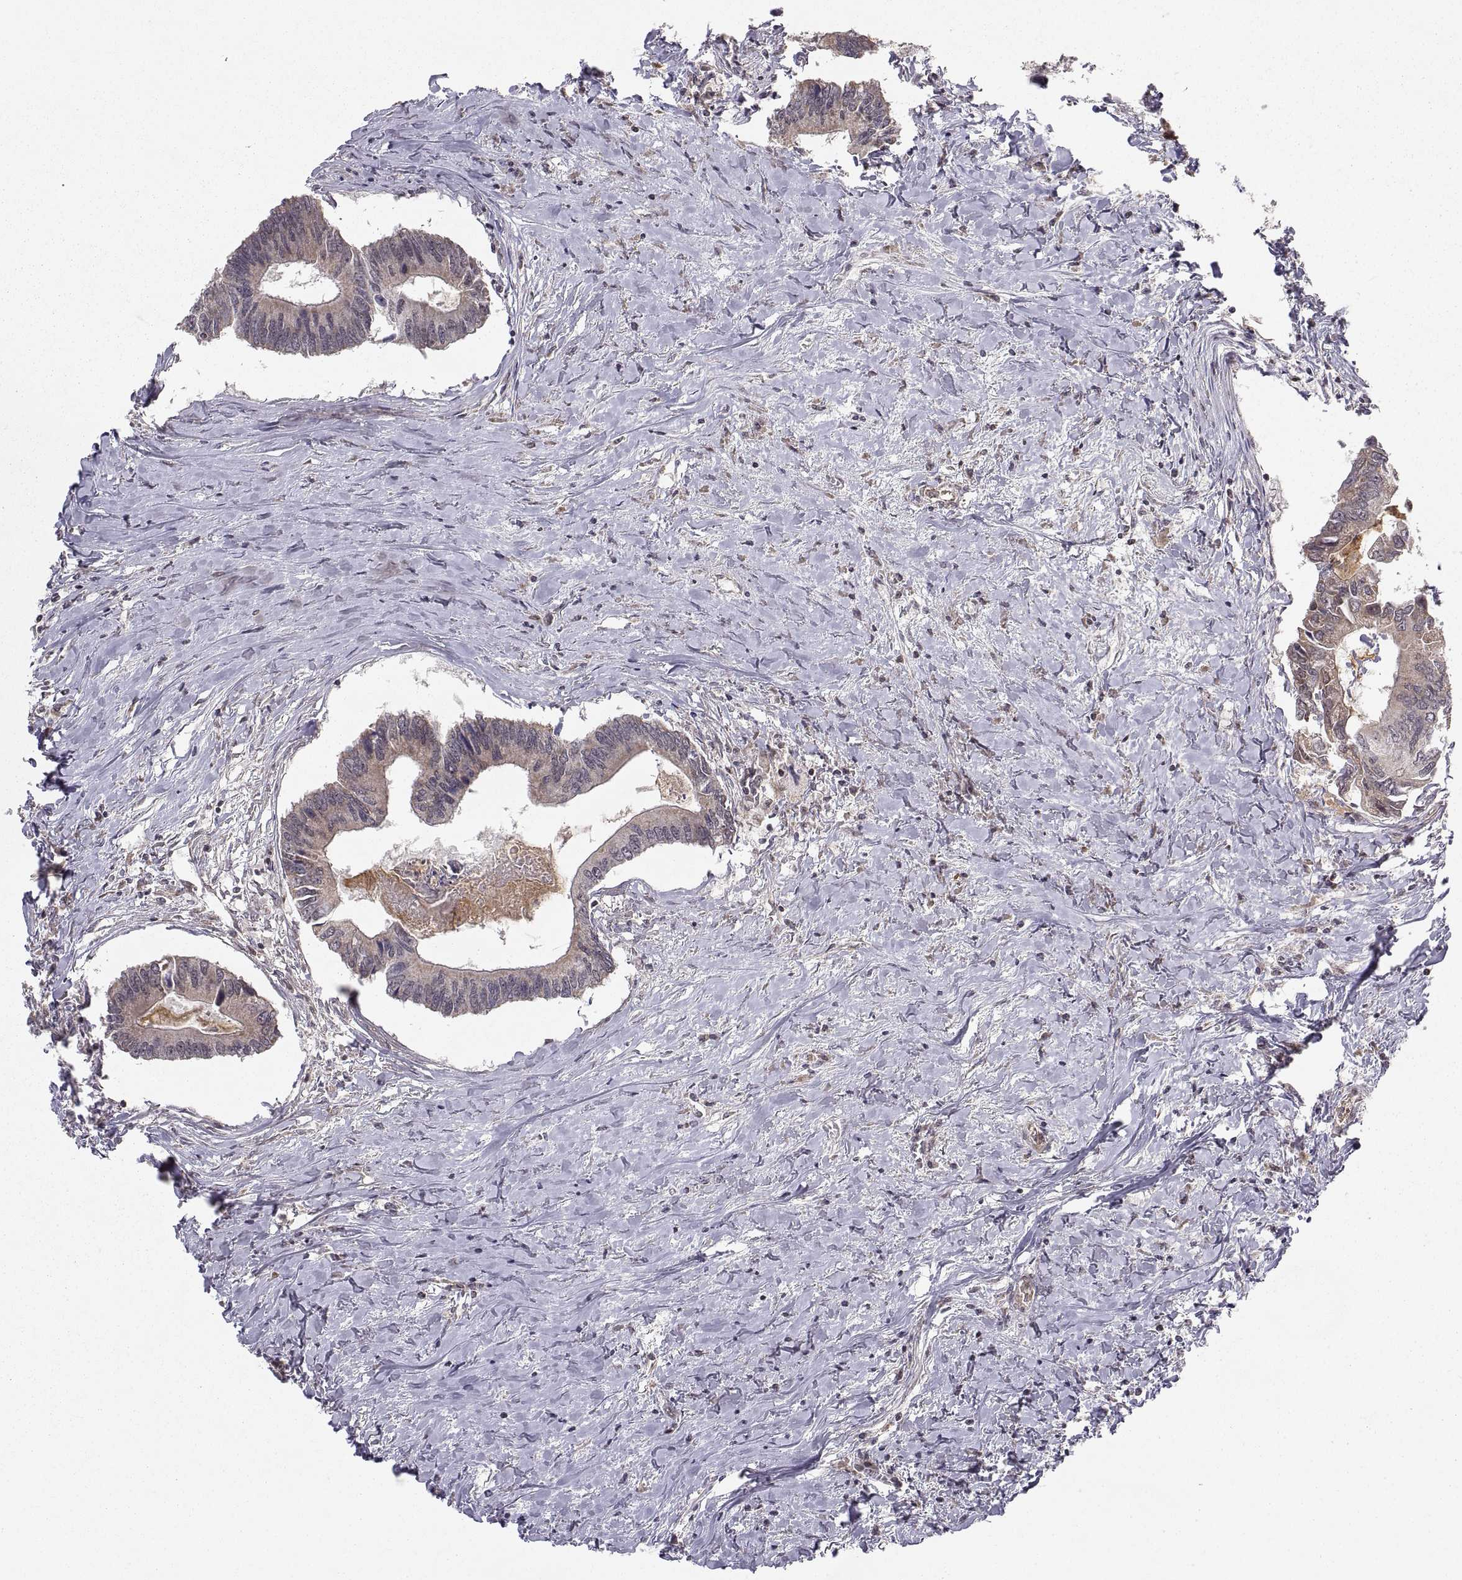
{"staining": {"intensity": "weak", "quantity": "25%-75%", "location": "cytoplasmic/membranous"}, "tissue": "colorectal cancer", "cell_type": "Tumor cells", "image_type": "cancer", "snomed": [{"axis": "morphology", "description": "Adenocarcinoma, NOS"}, {"axis": "topography", "description": "Colon"}], "caption": "Immunohistochemical staining of colorectal adenocarcinoma exhibits low levels of weak cytoplasmic/membranous protein positivity in approximately 25%-75% of tumor cells.", "gene": "ABL2", "patient": {"sex": "male", "age": 53}}